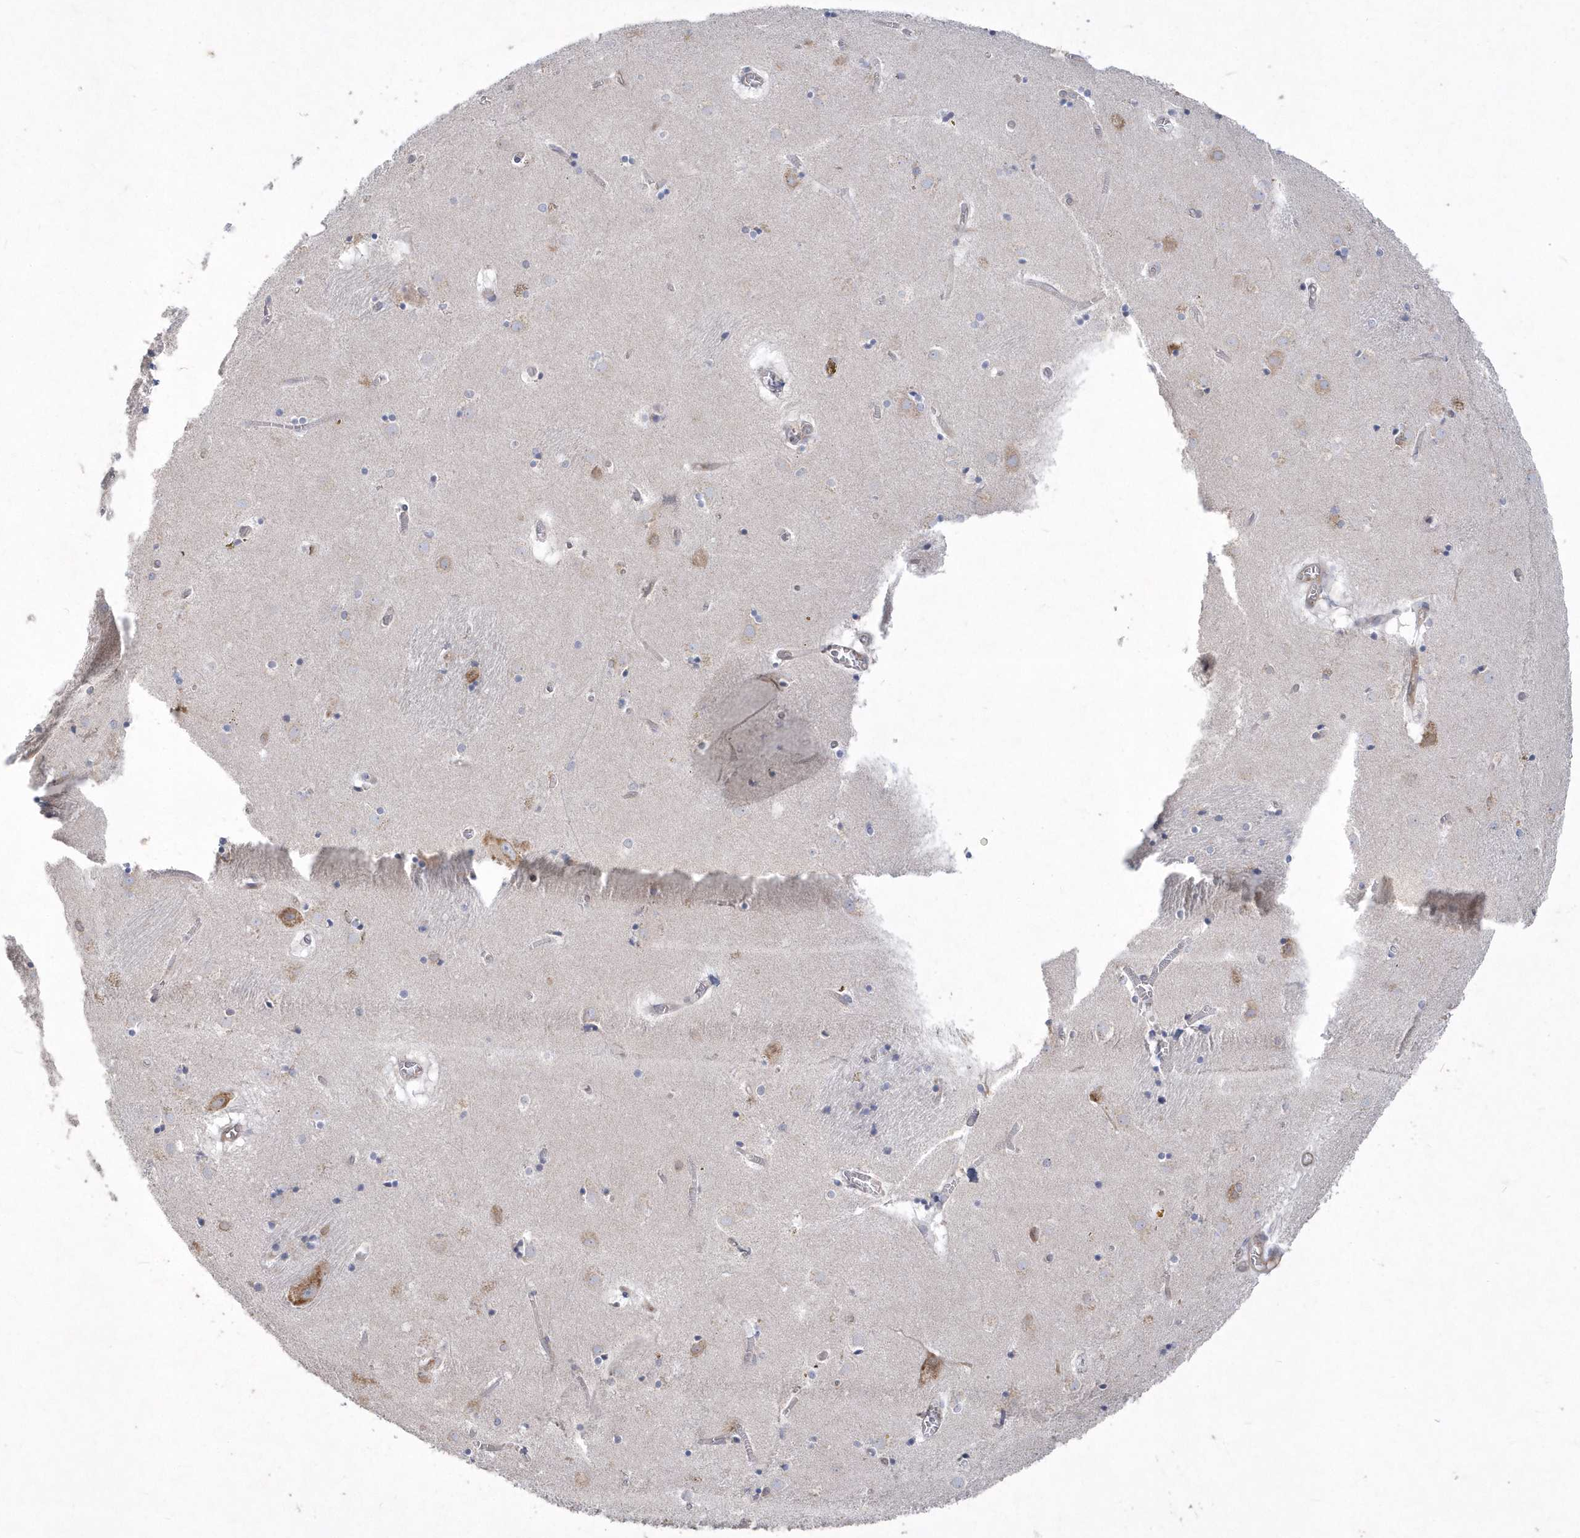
{"staining": {"intensity": "weak", "quantity": "<25%", "location": "cytoplasmic/membranous"}, "tissue": "caudate", "cell_type": "Glial cells", "image_type": "normal", "snomed": [{"axis": "morphology", "description": "Normal tissue, NOS"}, {"axis": "topography", "description": "Lateral ventricle wall"}], "caption": "Immunohistochemical staining of unremarkable human caudate exhibits no significant staining in glial cells. (Brightfield microscopy of DAB immunohistochemistry (IHC) at high magnification).", "gene": "DGAT1", "patient": {"sex": "male", "age": 70}}